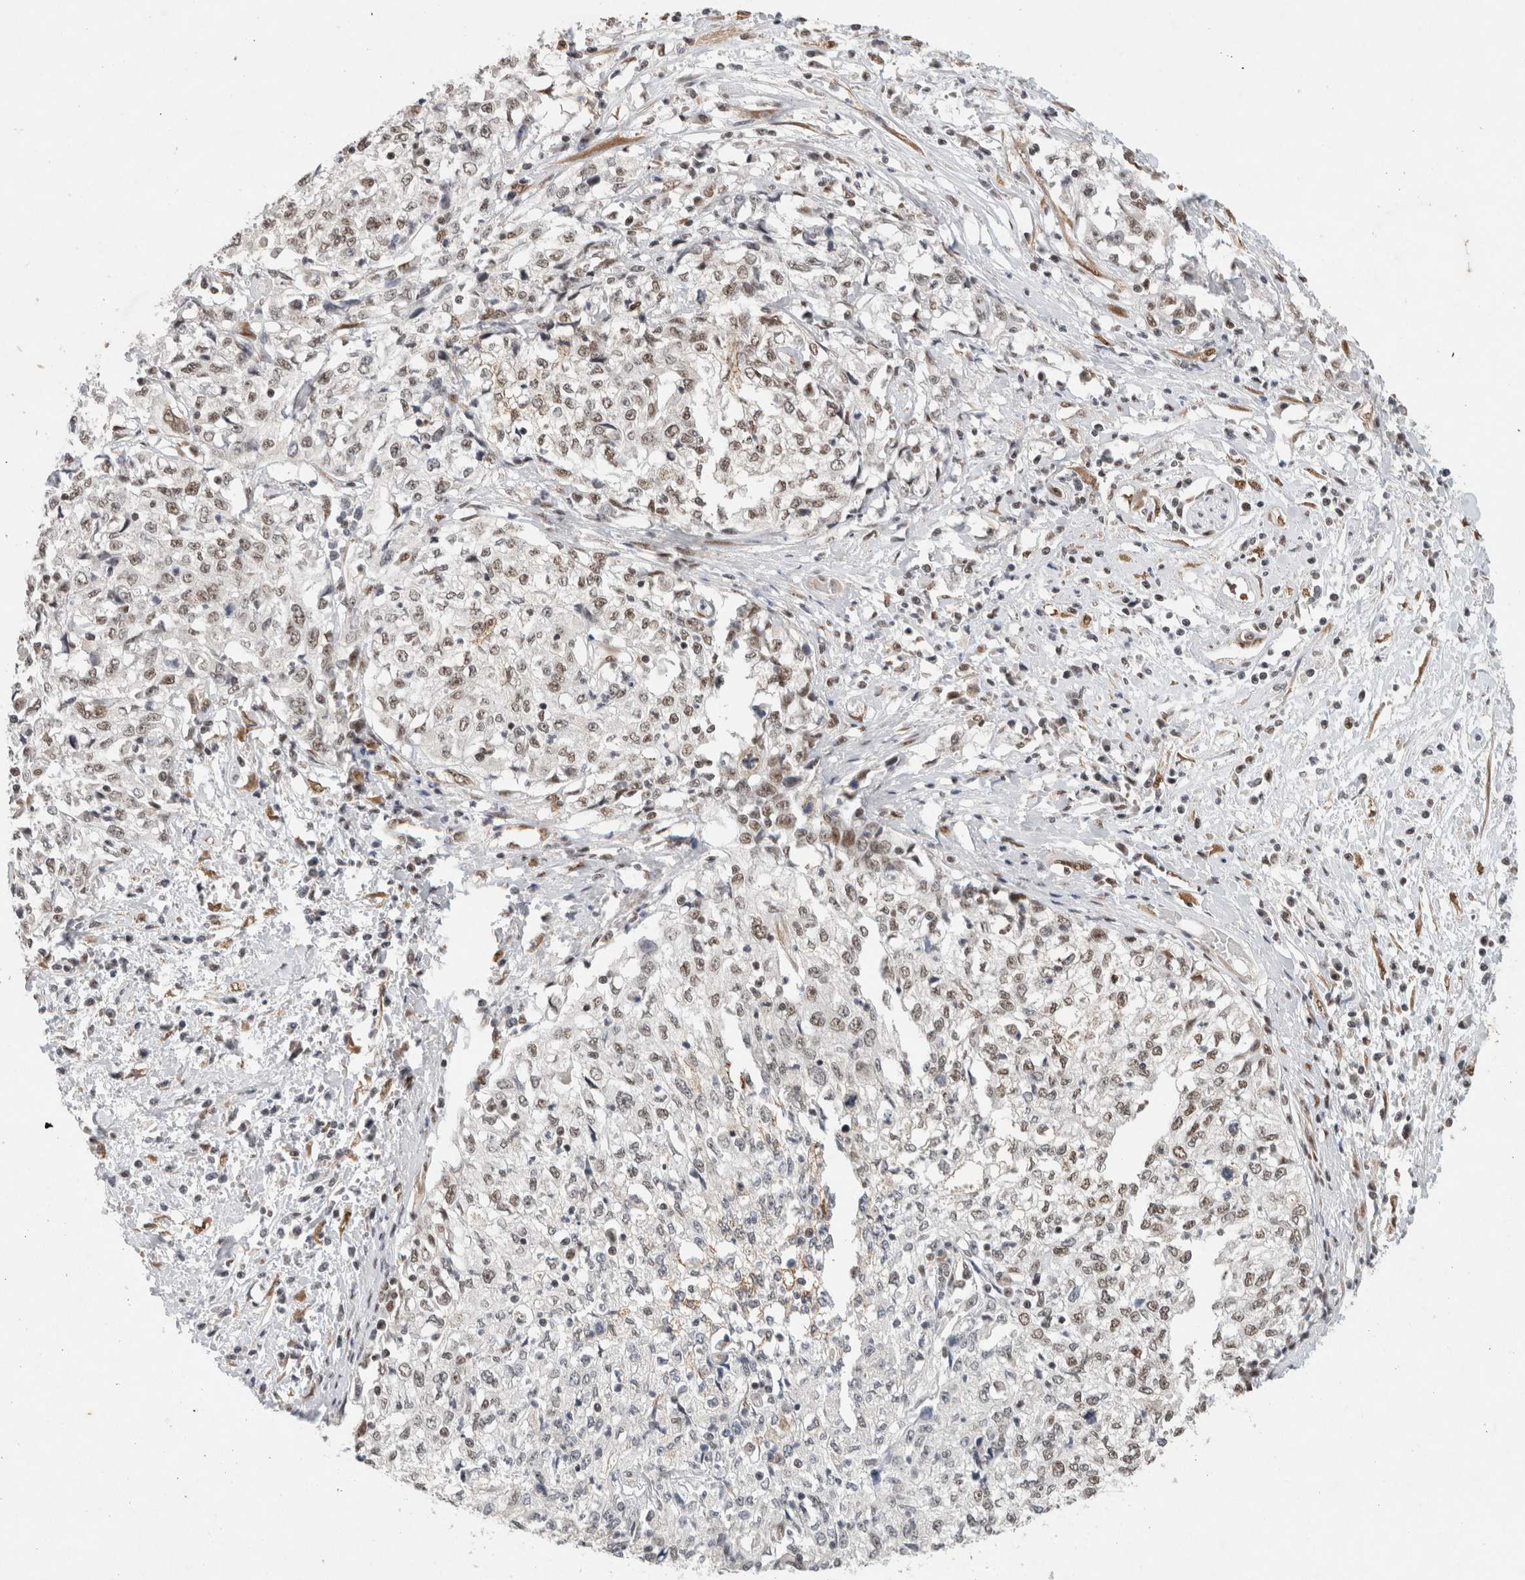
{"staining": {"intensity": "weak", "quantity": "25%-75%", "location": "nuclear"}, "tissue": "cervical cancer", "cell_type": "Tumor cells", "image_type": "cancer", "snomed": [{"axis": "morphology", "description": "Squamous cell carcinoma, NOS"}, {"axis": "topography", "description": "Cervix"}], "caption": "Brown immunohistochemical staining in cervical squamous cell carcinoma exhibits weak nuclear staining in approximately 25%-75% of tumor cells.", "gene": "DDX42", "patient": {"sex": "female", "age": 57}}